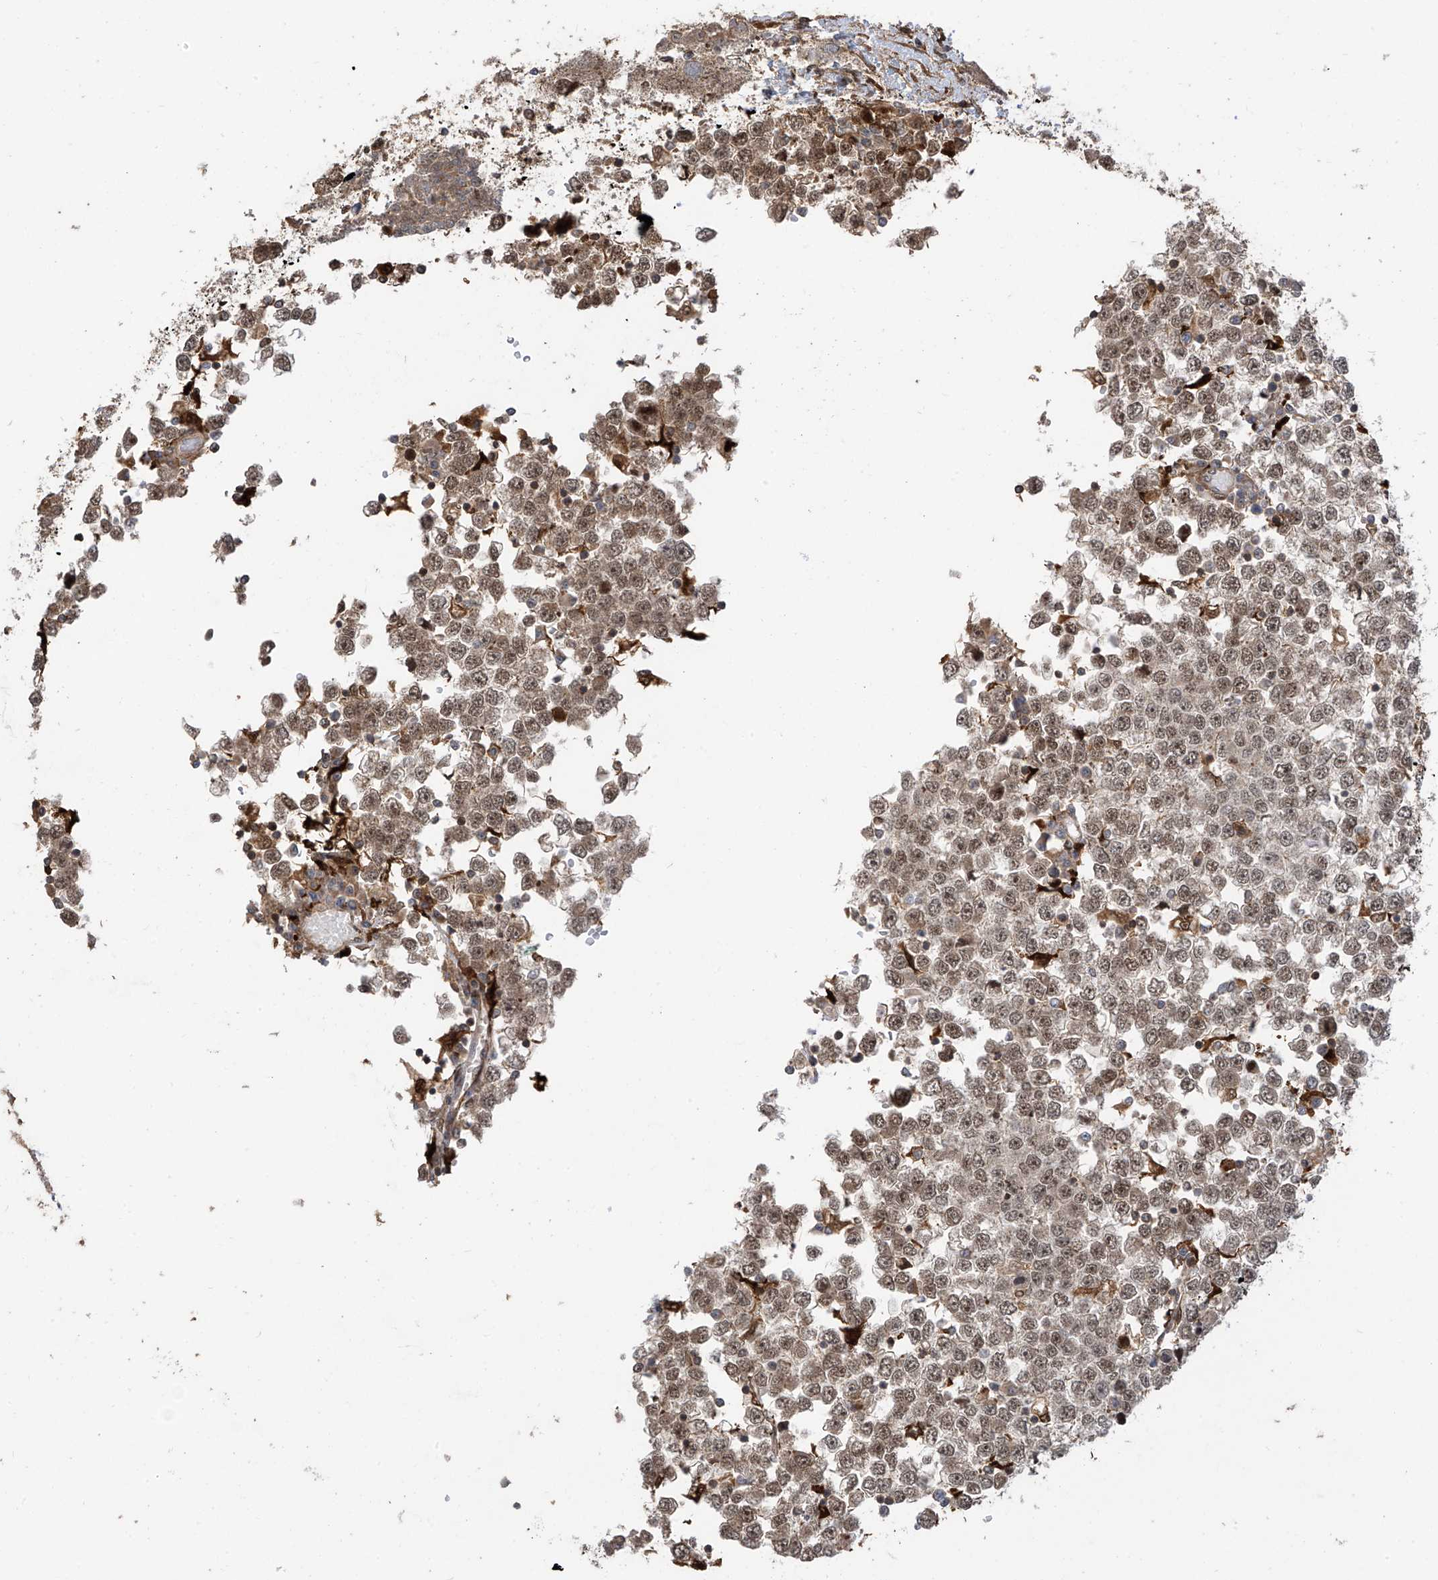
{"staining": {"intensity": "moderate", "quantity": ">75%", "location": "nuclear"}, "tissue": "testis cancer", "cell_type": "Tumor cells", "image_type": "cancer", "snomed": [{"axis": "morphology", "description": "Seminoma, NOS"}, {"axis": "topography", "description": "Testis"}], "caption": "Testis cancer (seminoma) stained for a protein shows moderate nuclear positivity in tumor cells.", "gene": "ATAD2B", "patient": {"sex": "male", "age": 65}}